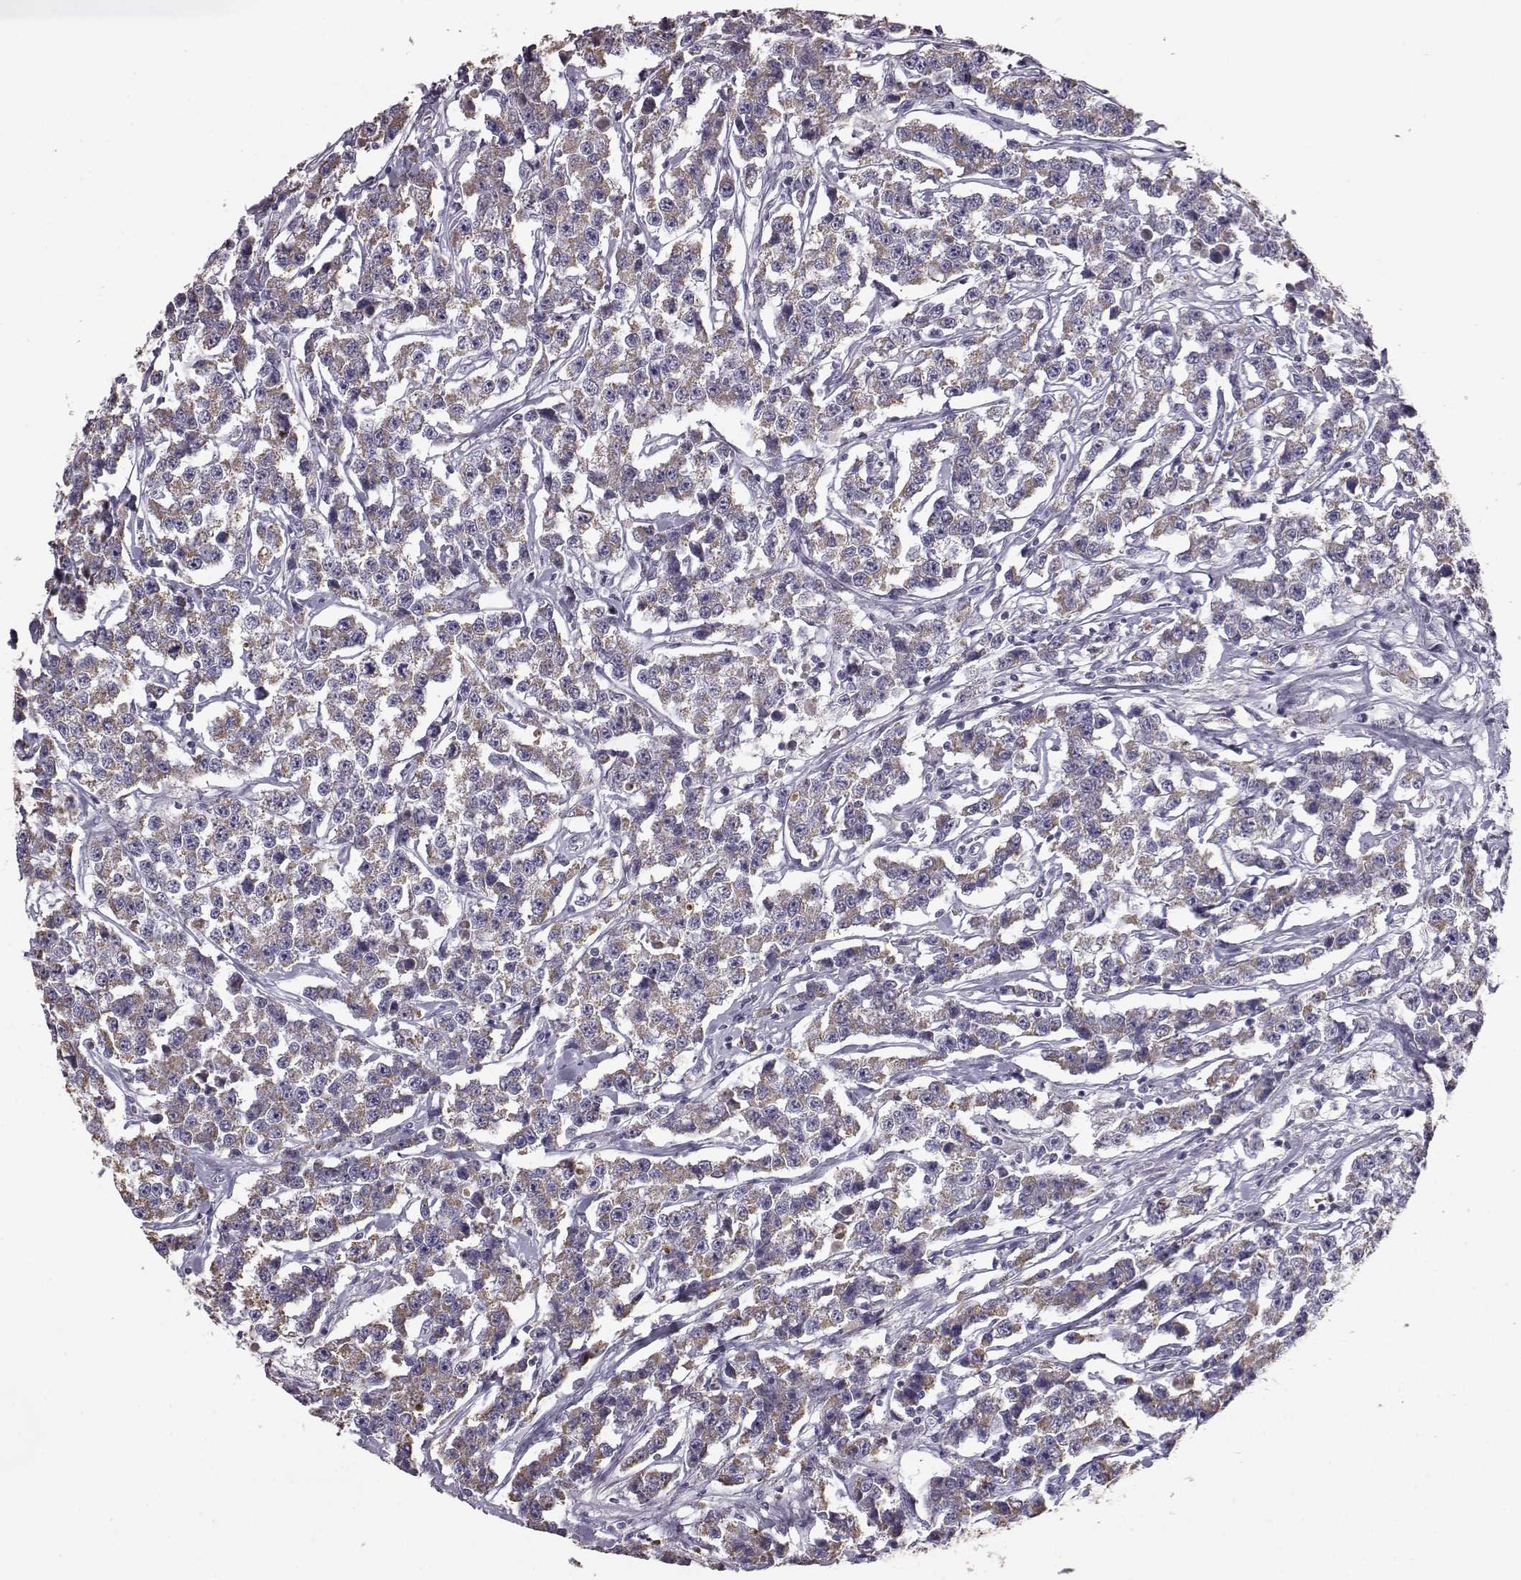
{"staining": {"intensity": "weak", "quantity": "25%-75%", "location": "cytoplasmic/membranous"}, "tissue": "testis cancer", "cell_type": "Tumor cells", "image_type": "cancer", "snomed": [{"axis": "morphology", "description": "Seminoma, NOS"}, {"axis": "topography", "description": "Testis"}], "caption": "Immunohistochemical staining of testis cancer exhibits low levels of weak cytoplasmic/membranous staining in about 25%-75% of tumor cells. (Stains: DAB (3,3'-diaminobenzidine) in brown, nuclei in blue, Microscopy: brightfield microscopy at high magnification).", "gene": "ALDH3A1", "patient": {"sex": "male", "age": 59}}